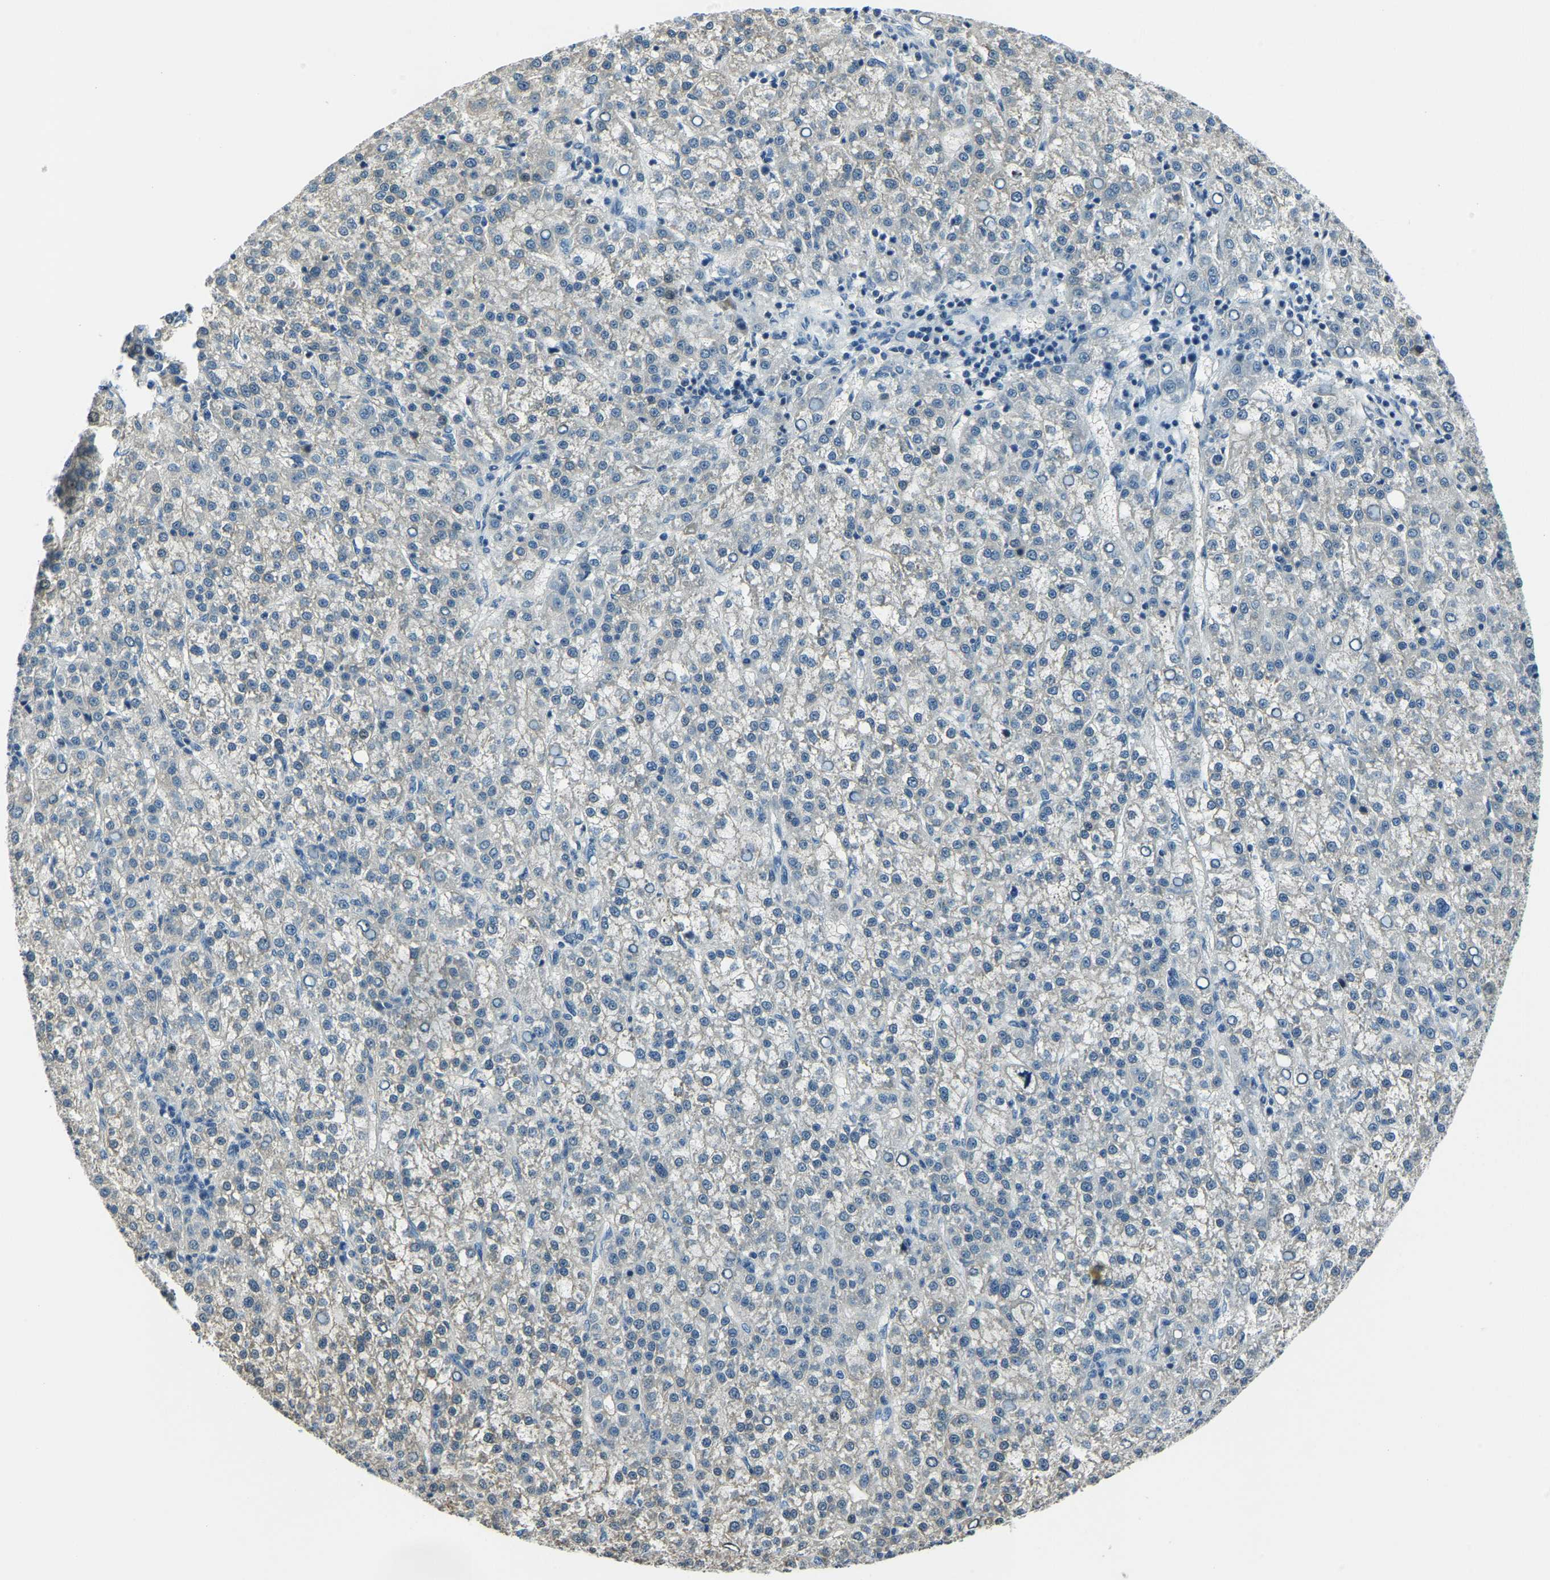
{"staining": {"intensity": "negative", "quantity": "none", "location": "none"}, "tissue": "liver cancer", "cell_type": "Tumor cells", "image_type": "cancer", "snomed": [{"axis": "morphology", "description": "Carcinoma, Hepatocellular, NOS"}, {"axis": "topography", "description": "Liver"}], "caption": "Immunohistochemistry (IHC) photomicrograph of neoplastic tissue: human liver hepatocellular carcinoma stained with DAB (3,3'-diaminobenzidine) demonstrates no significant protein positivity in tumor cells.", "gene": "RRP1", "patient": {"sex": "female", "age": 58}}